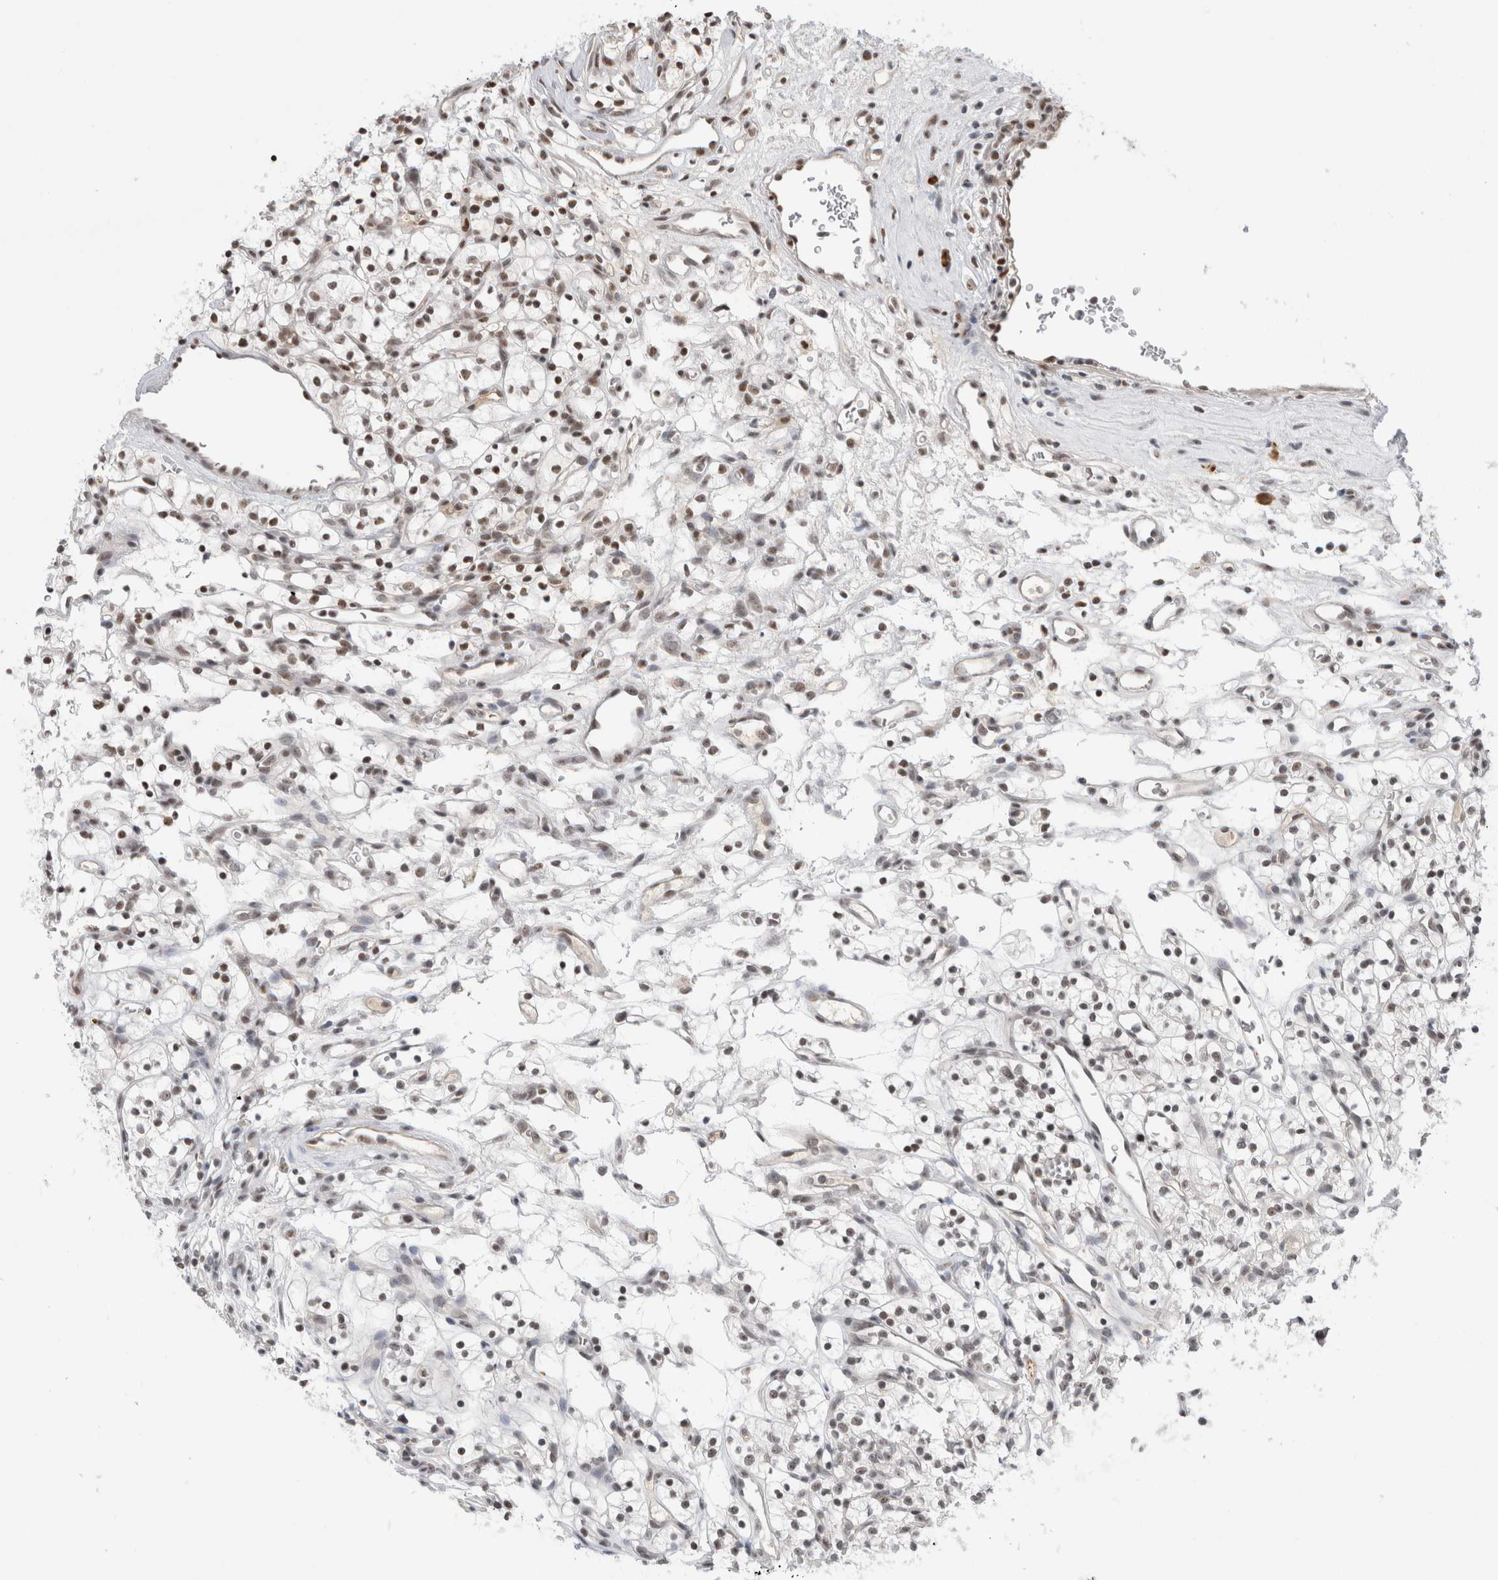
{"staining": {"intensity": "weak", "quantity": "25%-75%", "location": "nuclear"}, "tissue": "renal cancer", "cell_type": "Tumor cells", "image_type": "cancer", "snomed": [{"axis": "morphology", "description": "Adenocarcinoma, NOS"}, {"axis": "topography", "description": "Kidney"}], "caption": "Approximately 25%-75% of tumor cells in human adenocarcinoma (renal) demonstrate weak nuclear protein staining as visualized by brown immunohistochemical staining.", "gene": "ZNF24", "patient": {"sex": "female", "age": 57}}